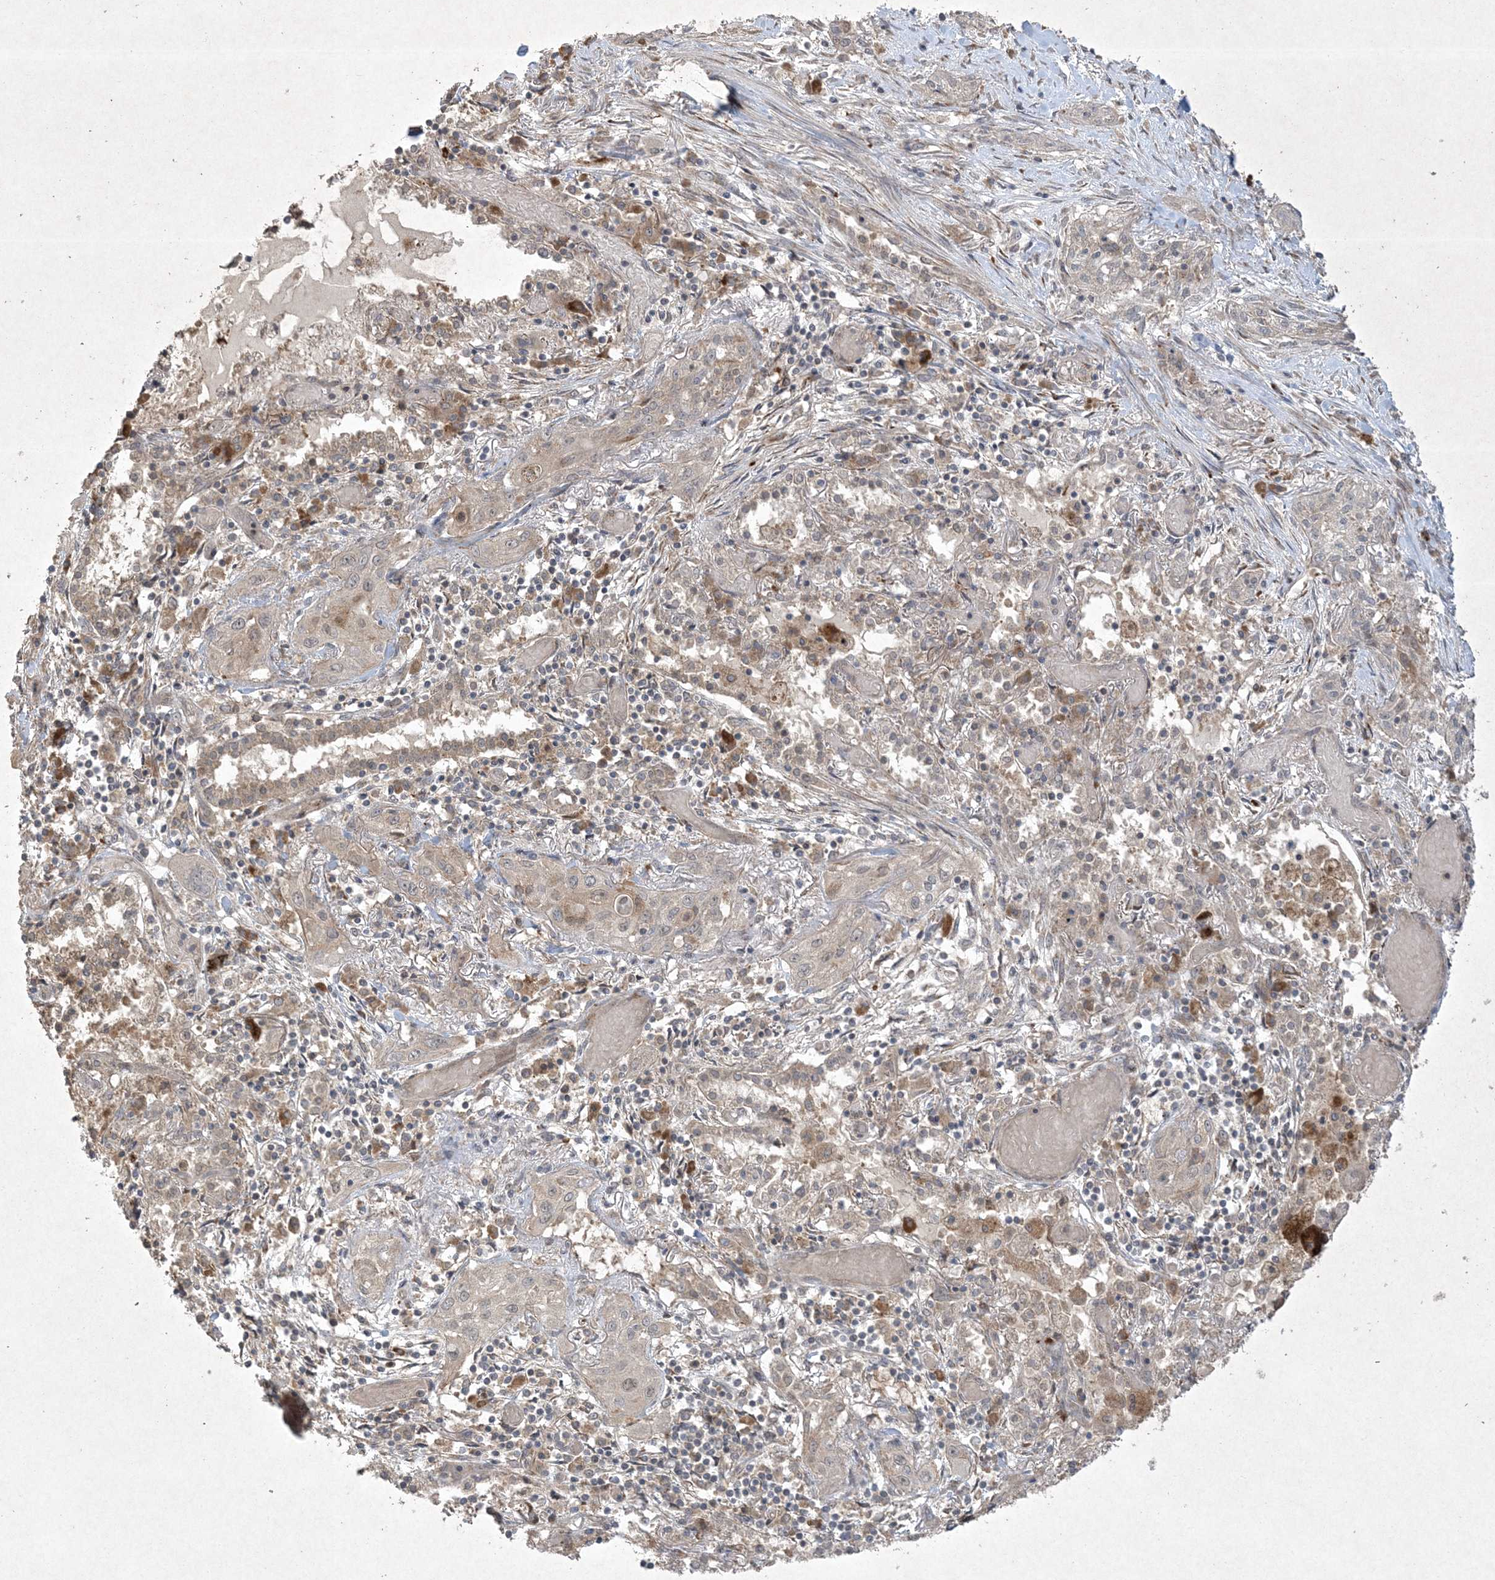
{"staining": {"intensity": "weak", "quantity": "<25%", "location": "nuclear"}, "tissue": "lung cancer", "cell_type": "Tumor cells", "image_type": "cancer", "snomed": [{"axis": "morphology", "description": "Squamous cell carcinoma, NOS"}, {"axis": "topography", "description": "Lung"}], "caption": "This is a image of immunohistochemistry (IHC) staining of lung cancer (squamous cell carcinoma), which shows no staining in tumor cells.", "gene": "NRBP2", "patient": {"sex": "female", "age": 47}}